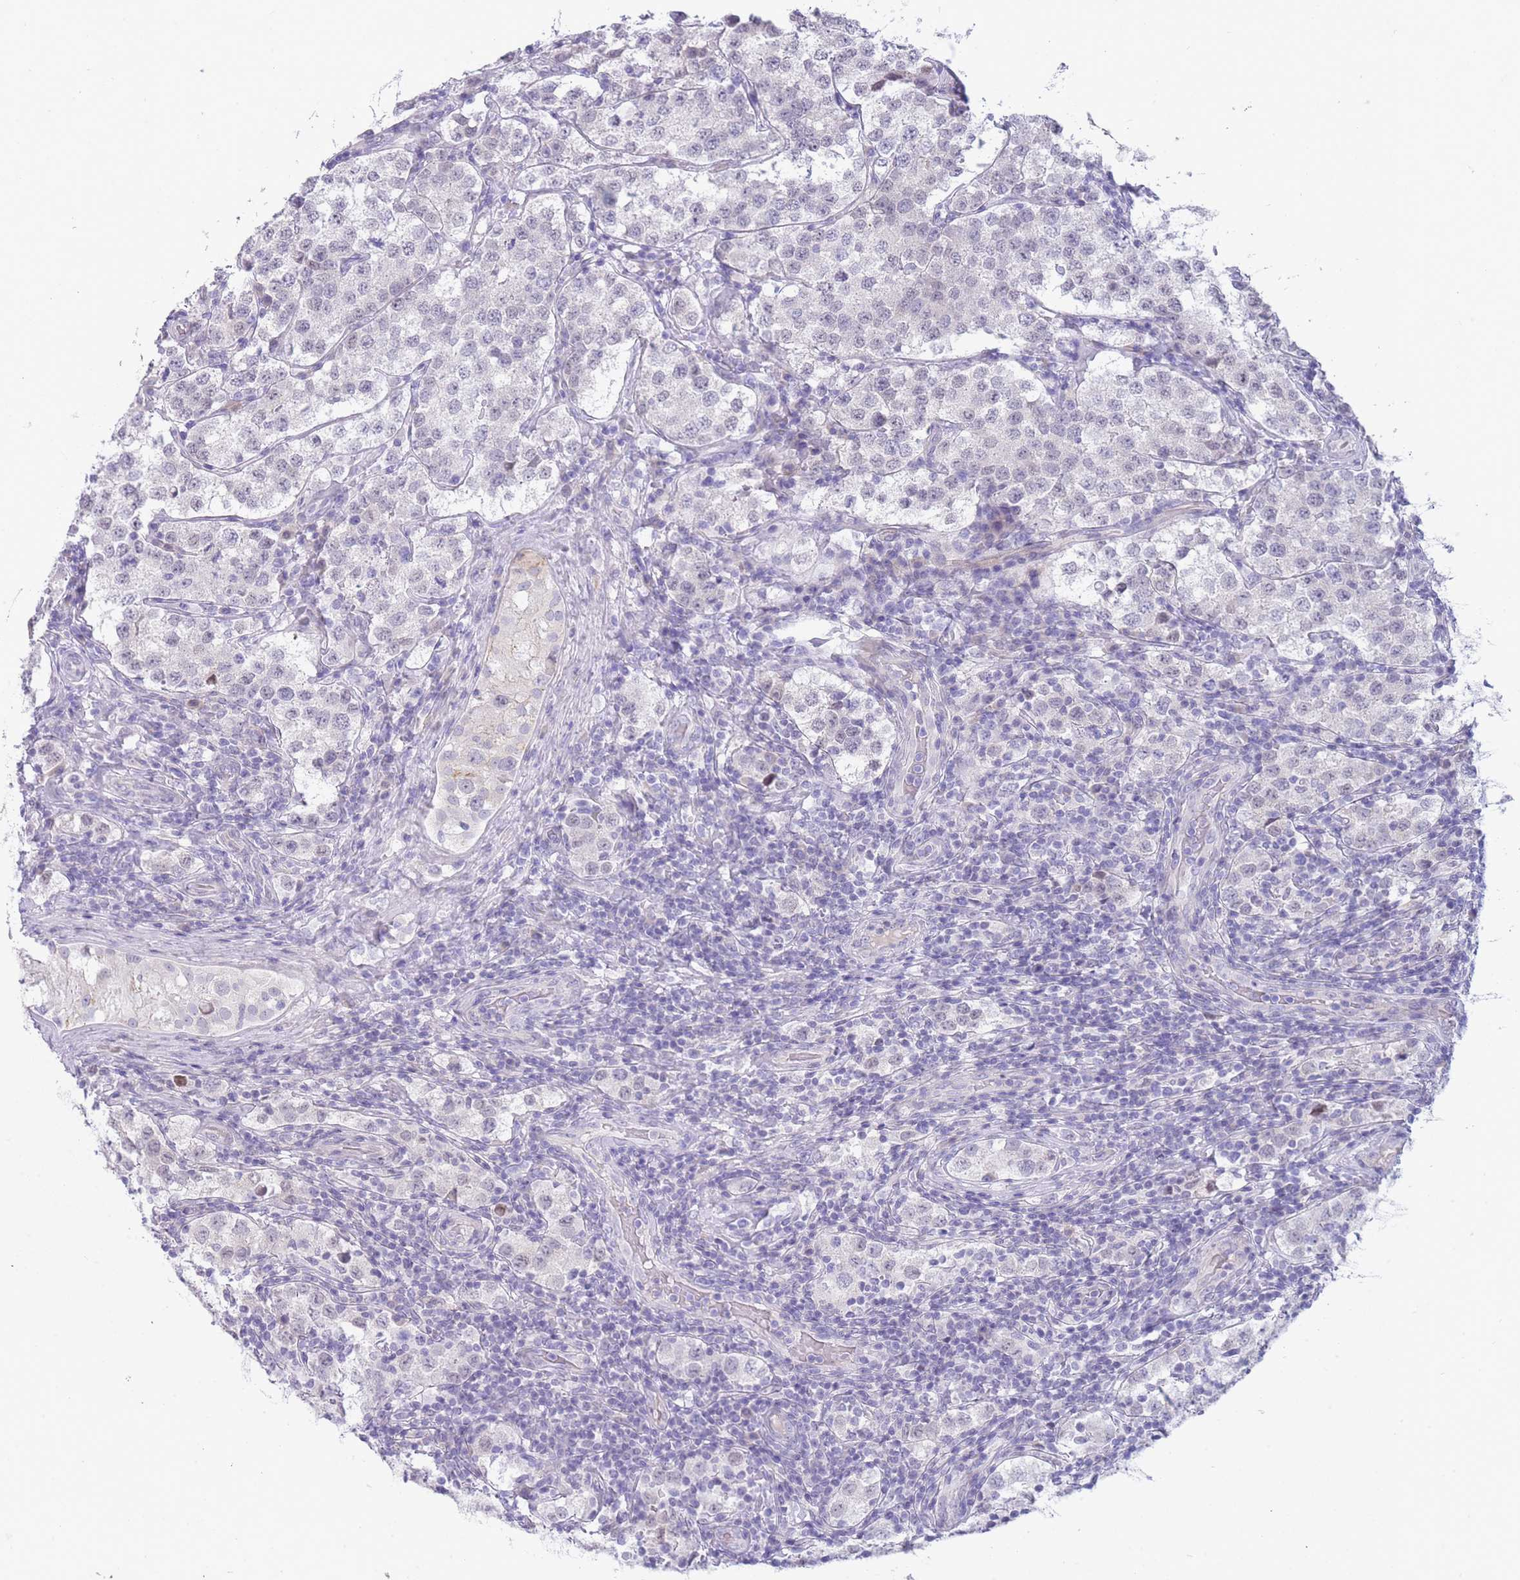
{"staining": {"intensity": "negative", "quantity": "none", "location": "none"}, "tissue": "testis cancer", "cell_type": "Tumor cells", "image_type": "cancer", "snomed": [{"axis": "morphology", "description": "Seminoma, NOS"}, {"axis": "topography", "description": "Testis"}], "caption": "Testis seminoma stained for a protein using immunohistochemistry (IHC) demonstrates no staining tumor cells.", "gene": "PRR23B", "patient": {"sex": "male", "age": 34}}